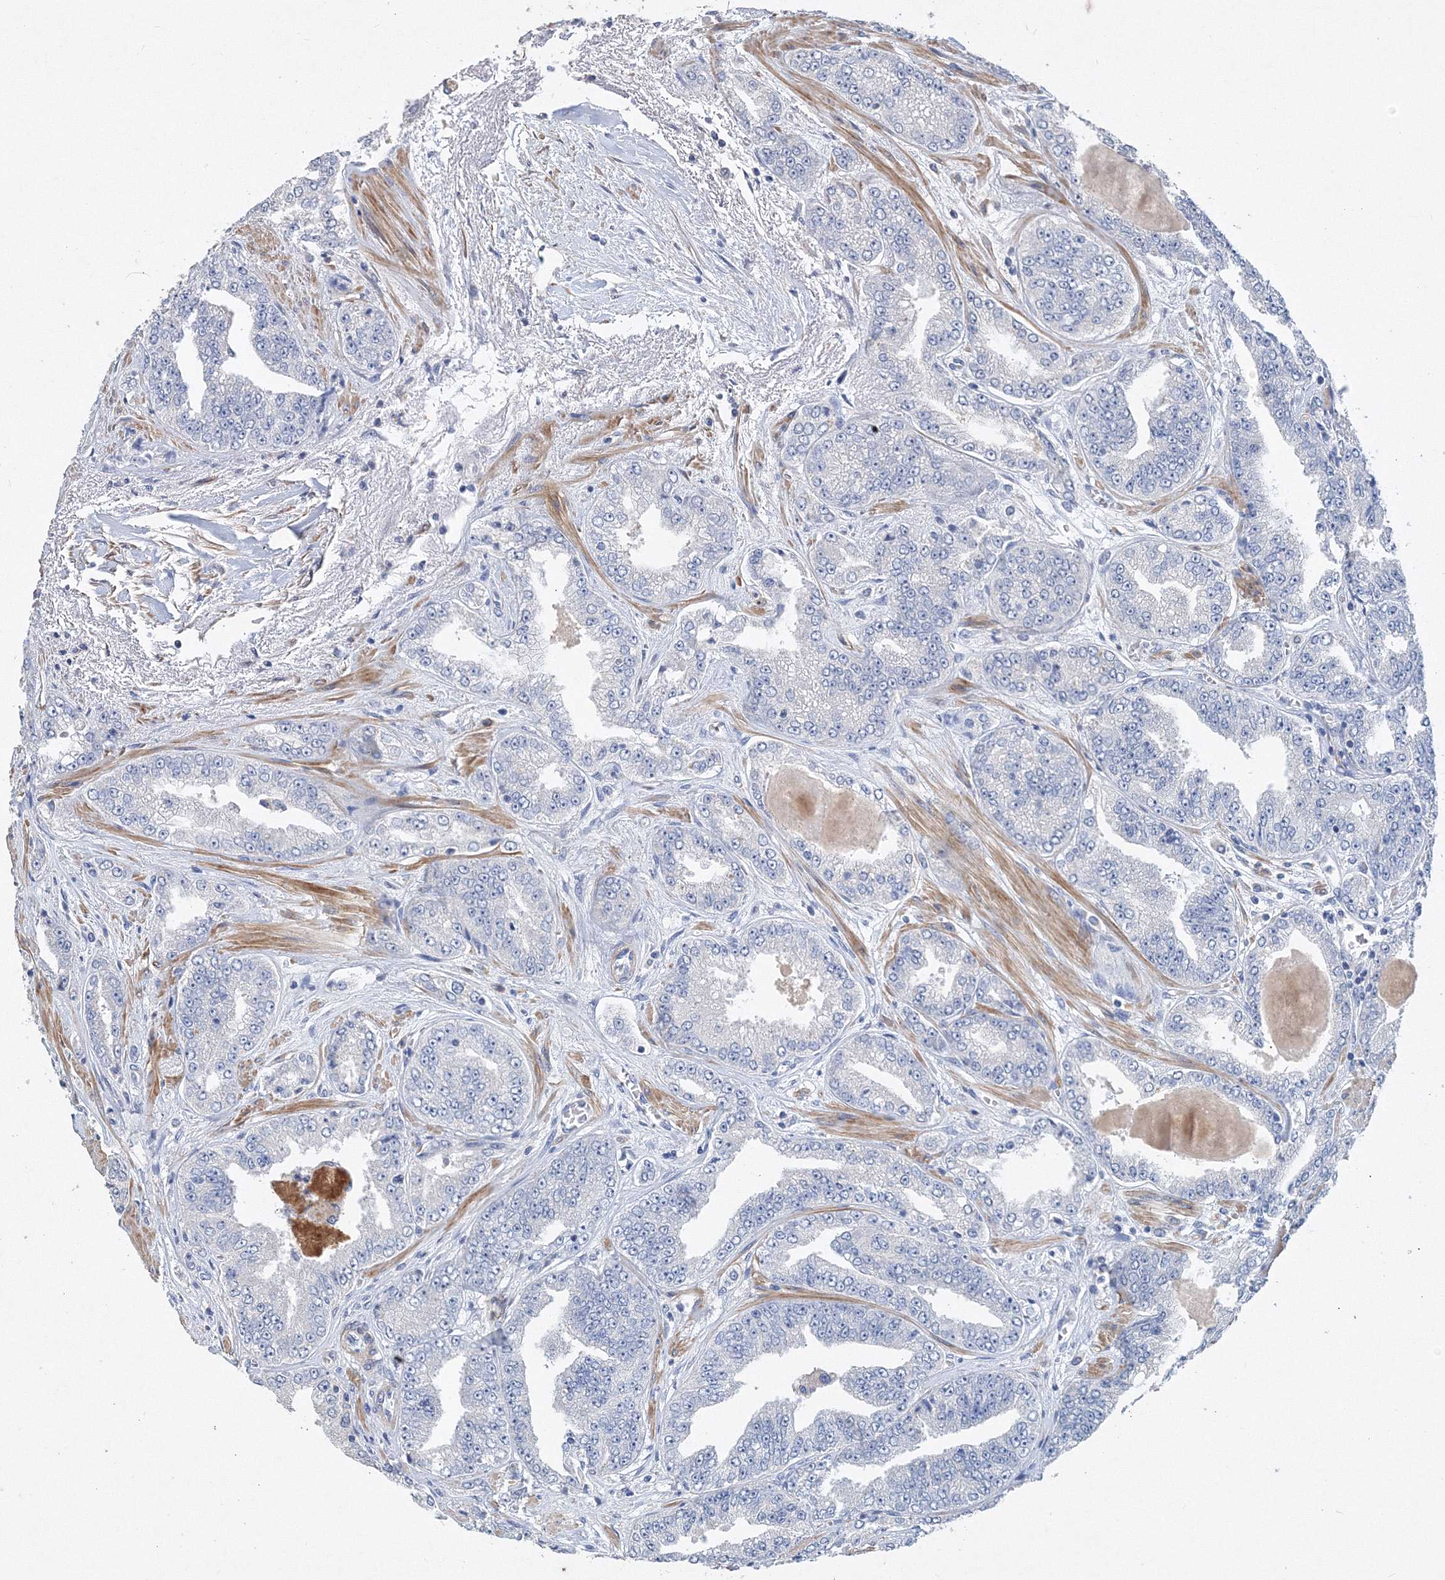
{"staining": {"intensity": "negative", "quantity": "none", "location": "none"}, "tissue": "prostate cancer", "cell_type": "Tumor cells", "image_type": "cancer", "snomed": [{"axis": "morphology", "description": "Adenocarcinoma, High grade"}, {"axis": "topography", "description": "Prostate"}], "caption": "Immunohistochemistry (IHC) micrograph of high-grade adenocarcinoma (prostate) stained for a protein (brown), which demonstrates no expression in tumor cells.", "gene": "OSBPL6", "patient": {"sex": "male", "age": 71}}